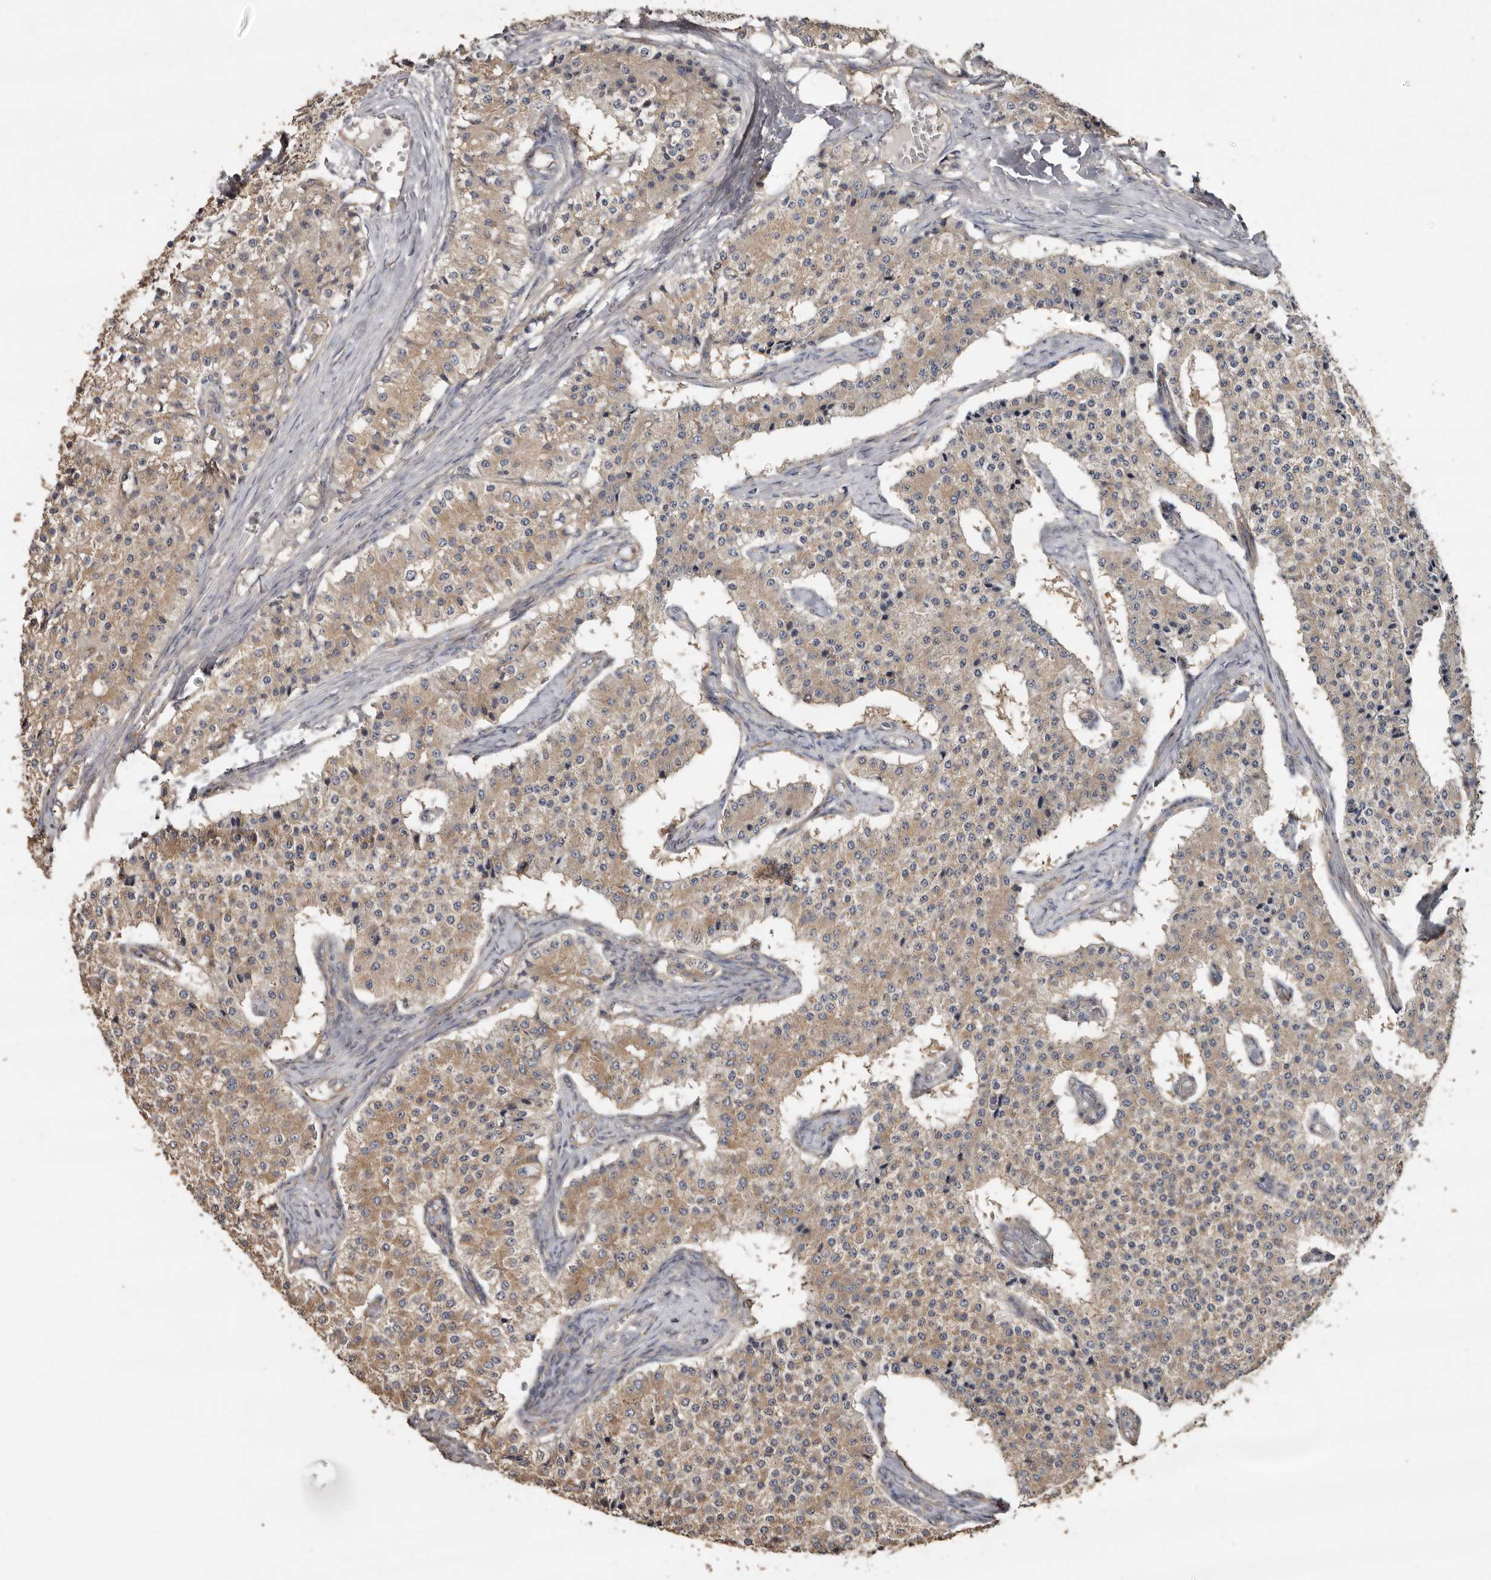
{"staining": {"intensity": "moderate", "quantity": ">75%", "location": "cytoplasmic/membranous"}, "tissue": "carcinoid", "cell_type": "Tumor cells", "image_type": "cancer", "snomed": [{"axis": "morphology", "description": "Carcinoid, malignant, NOS"}, {"axis": "topography", "description": "Colon"}], "caption": "Carcinoid (malignant) tissue exhibits moderate cytoplasmic/membranous positivity in about >75% of tumor cells, visualized by immunohistochemistry.", "gene": "FLCN", "patient": {"sex": "female", "age": 52}}